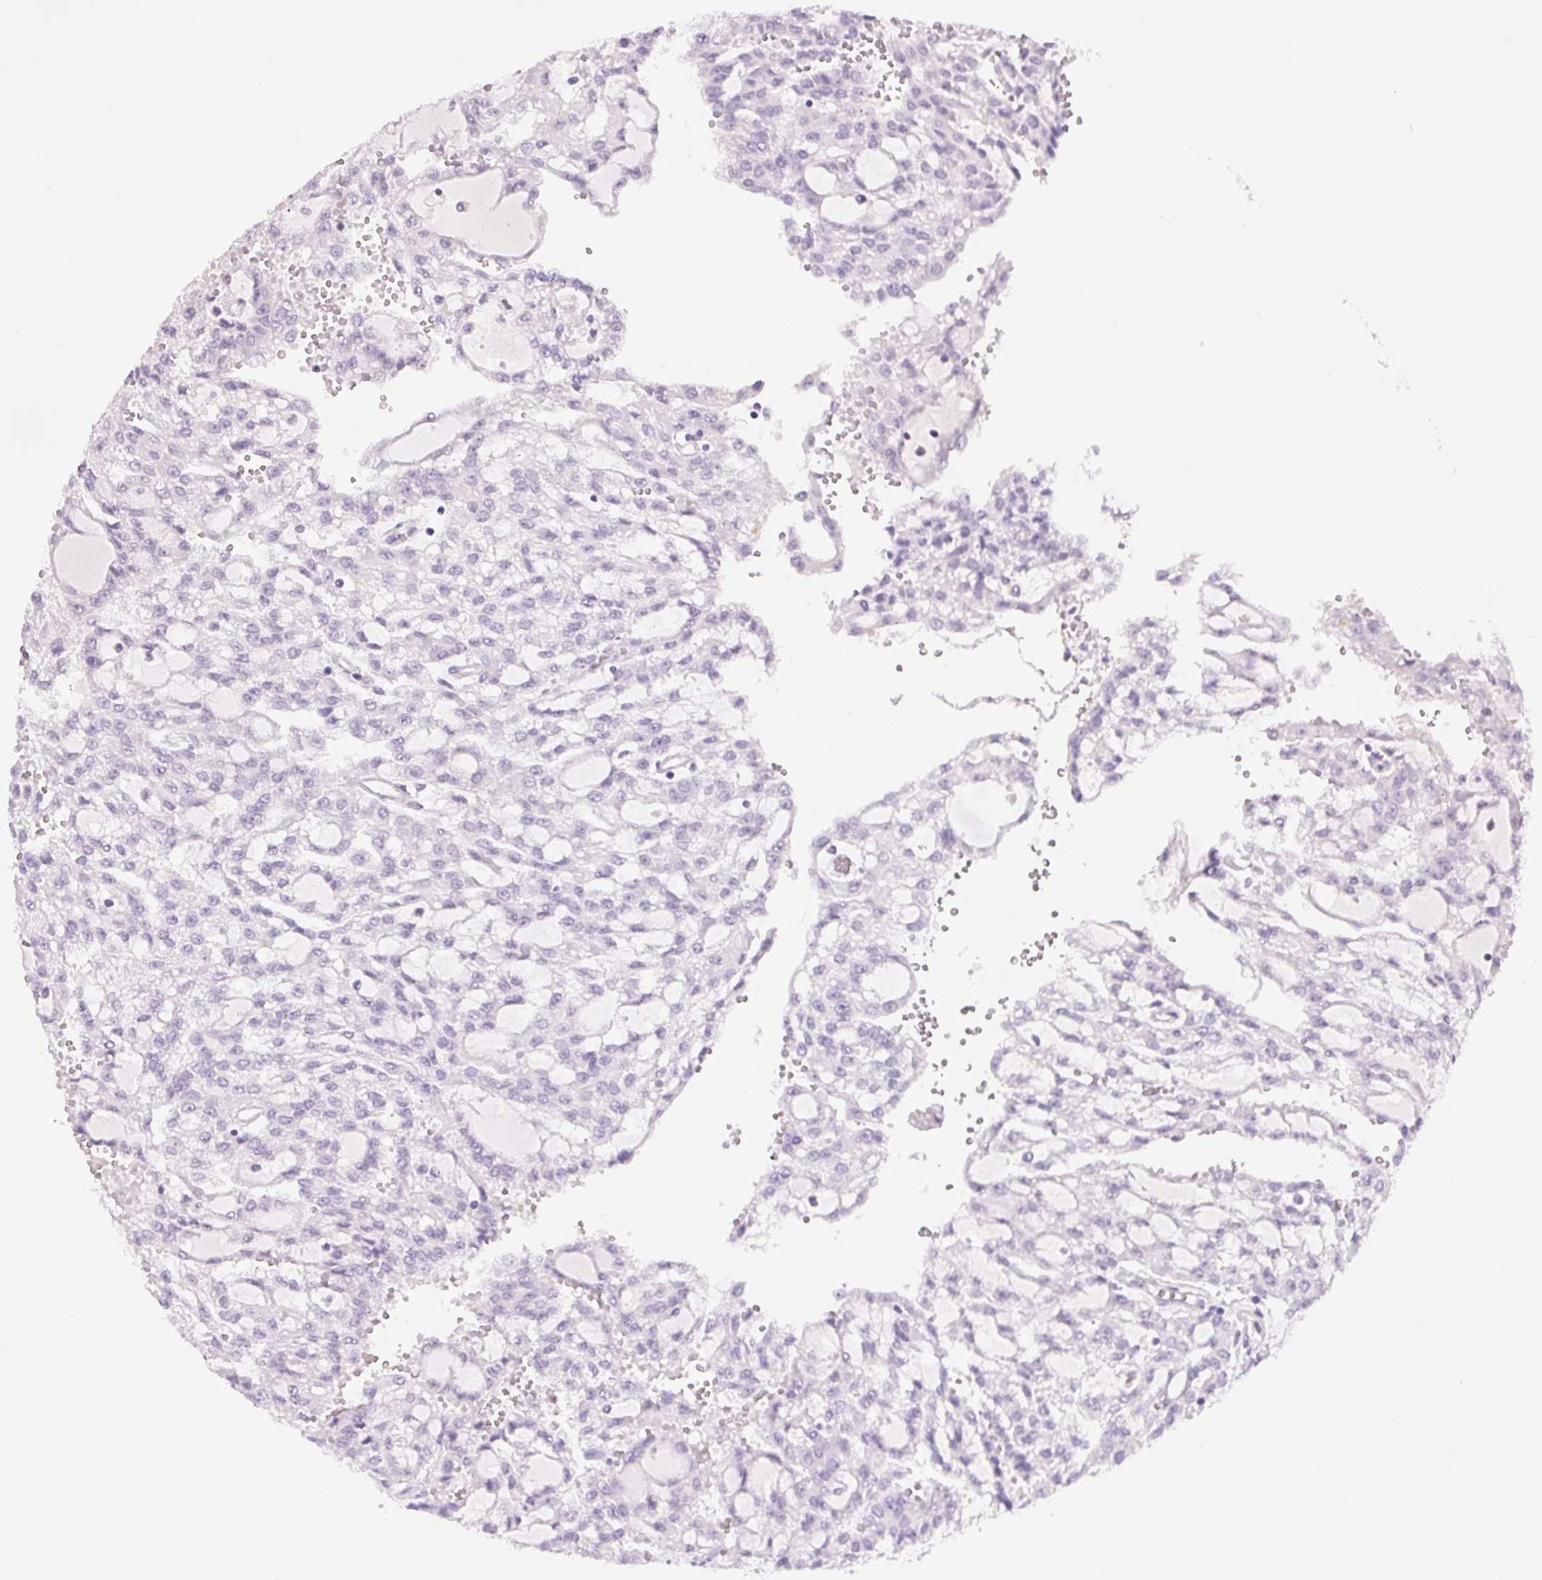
{"staining": {"intensity": "negative", "quantity": "none", "location": "none"}, "tissue": "renal cancer", "cell_type": "Tumor cells", "image_type": "cancer", "snomed": [{"axis": "morphology", "description": "Adenocarcinoma, NOS"}, {"axis": "topography", "description": "Kidney"}], "caption": "Immunohistochemistry (IHC) photomicrograph of neoplastic tissue: human renal adenocarcinoma stained with DAB shows no significant protein expression in tumor cells. (DAB immunohistochemistry (IHC) visualized using brightfield microscopy, high magnification).", "gene": "FAM168A", "patient": {"sex": "male", "age": 63}}